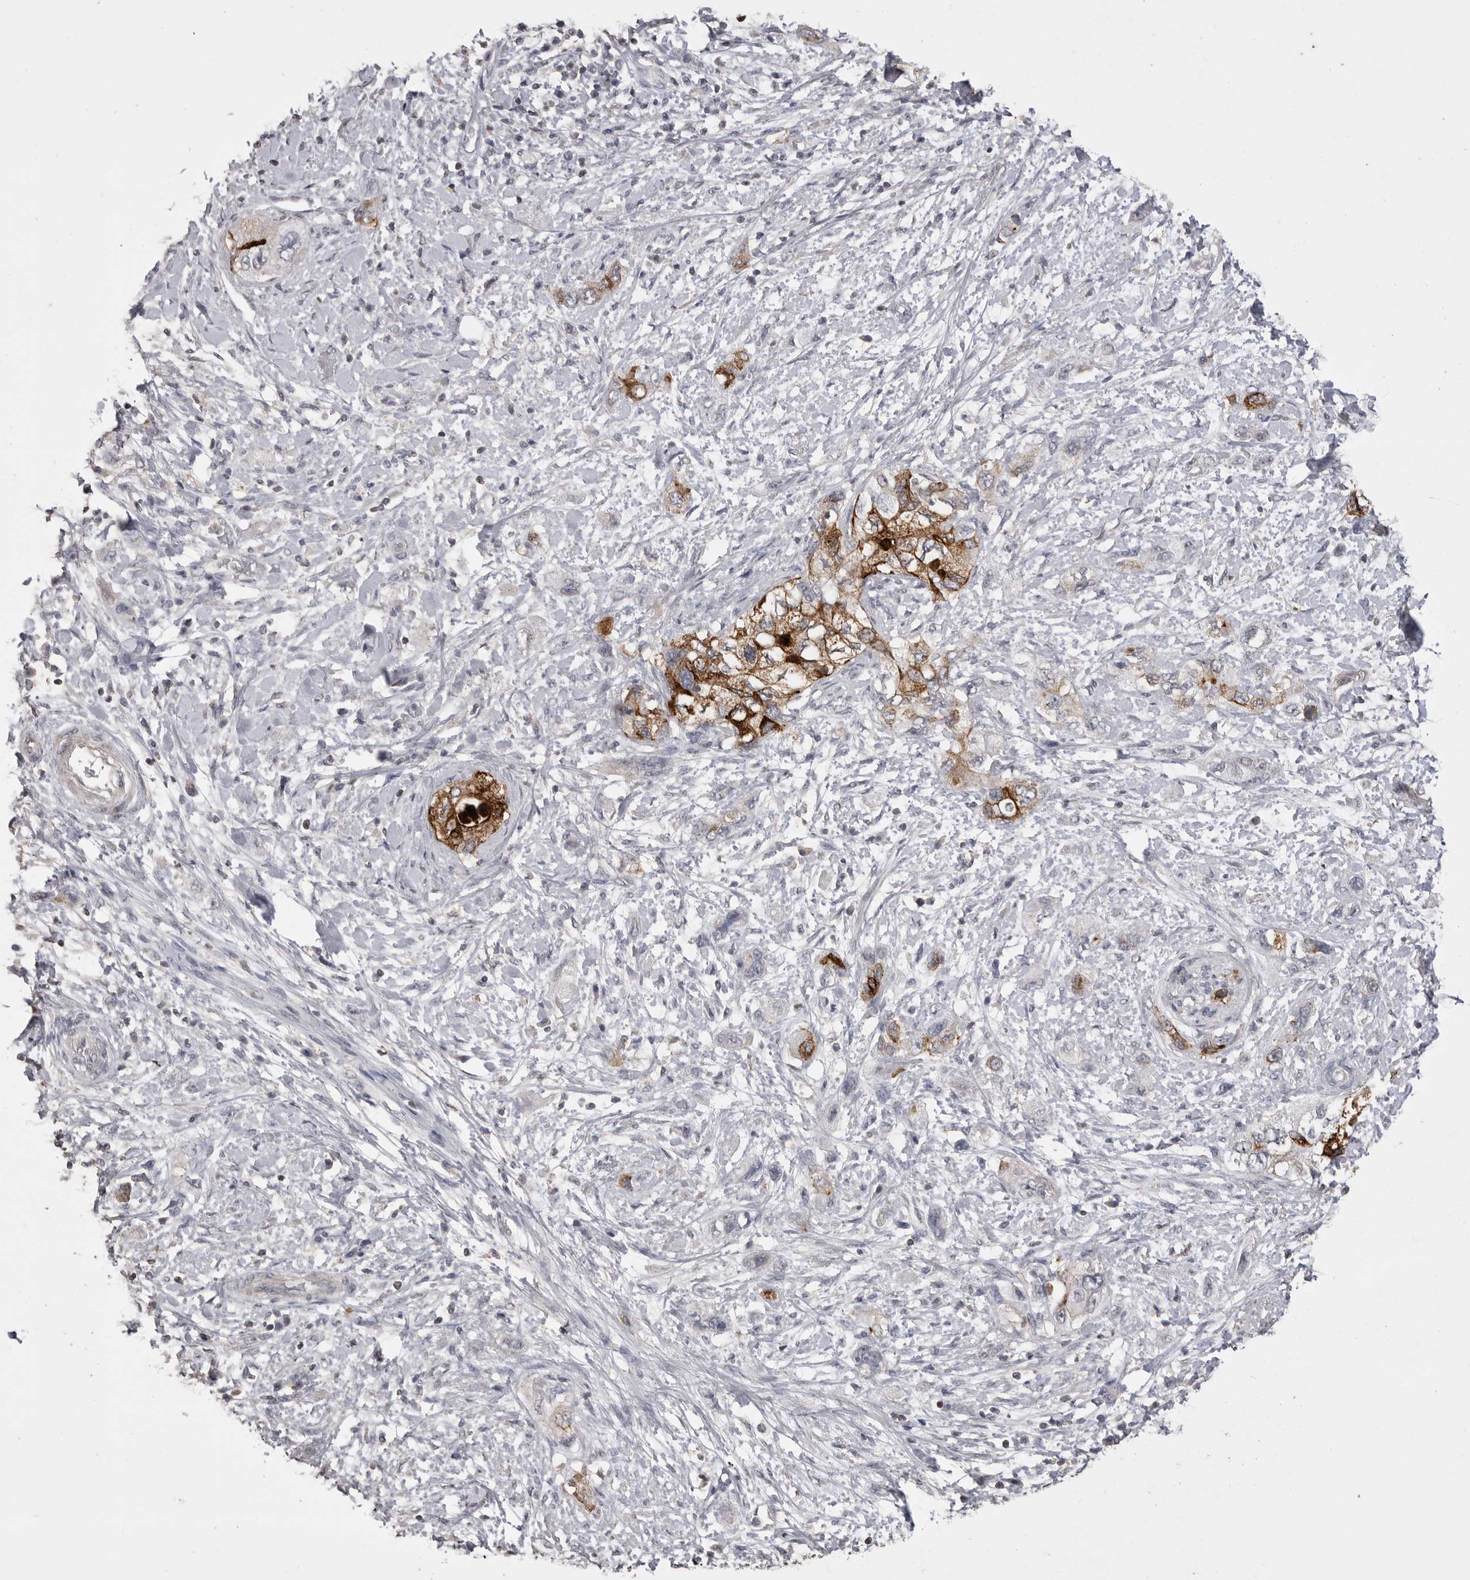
{"staining": {"intensity": "moderate", "quantity": ">75%", "location": "cytoplasmic/membranous"}, "tissue": "pancreatic cancer", "cell_type": "Tumor cells", "image_type": "cancer", "snomed": [{"axis": "morphology", "description": "Adenocarcinoma, NOS"}, {"axis": "topography", "description": "Pancreas"}], "caption": "Pancreatic cancer (adenocarcinoma) tissue reveals moderate cytoplasmic/membranous expression in about >75% of tumor cells, visualized by immunohistochemistry.", "gene": "MMP7", "patient": {"sex": "female", "age": 73}}